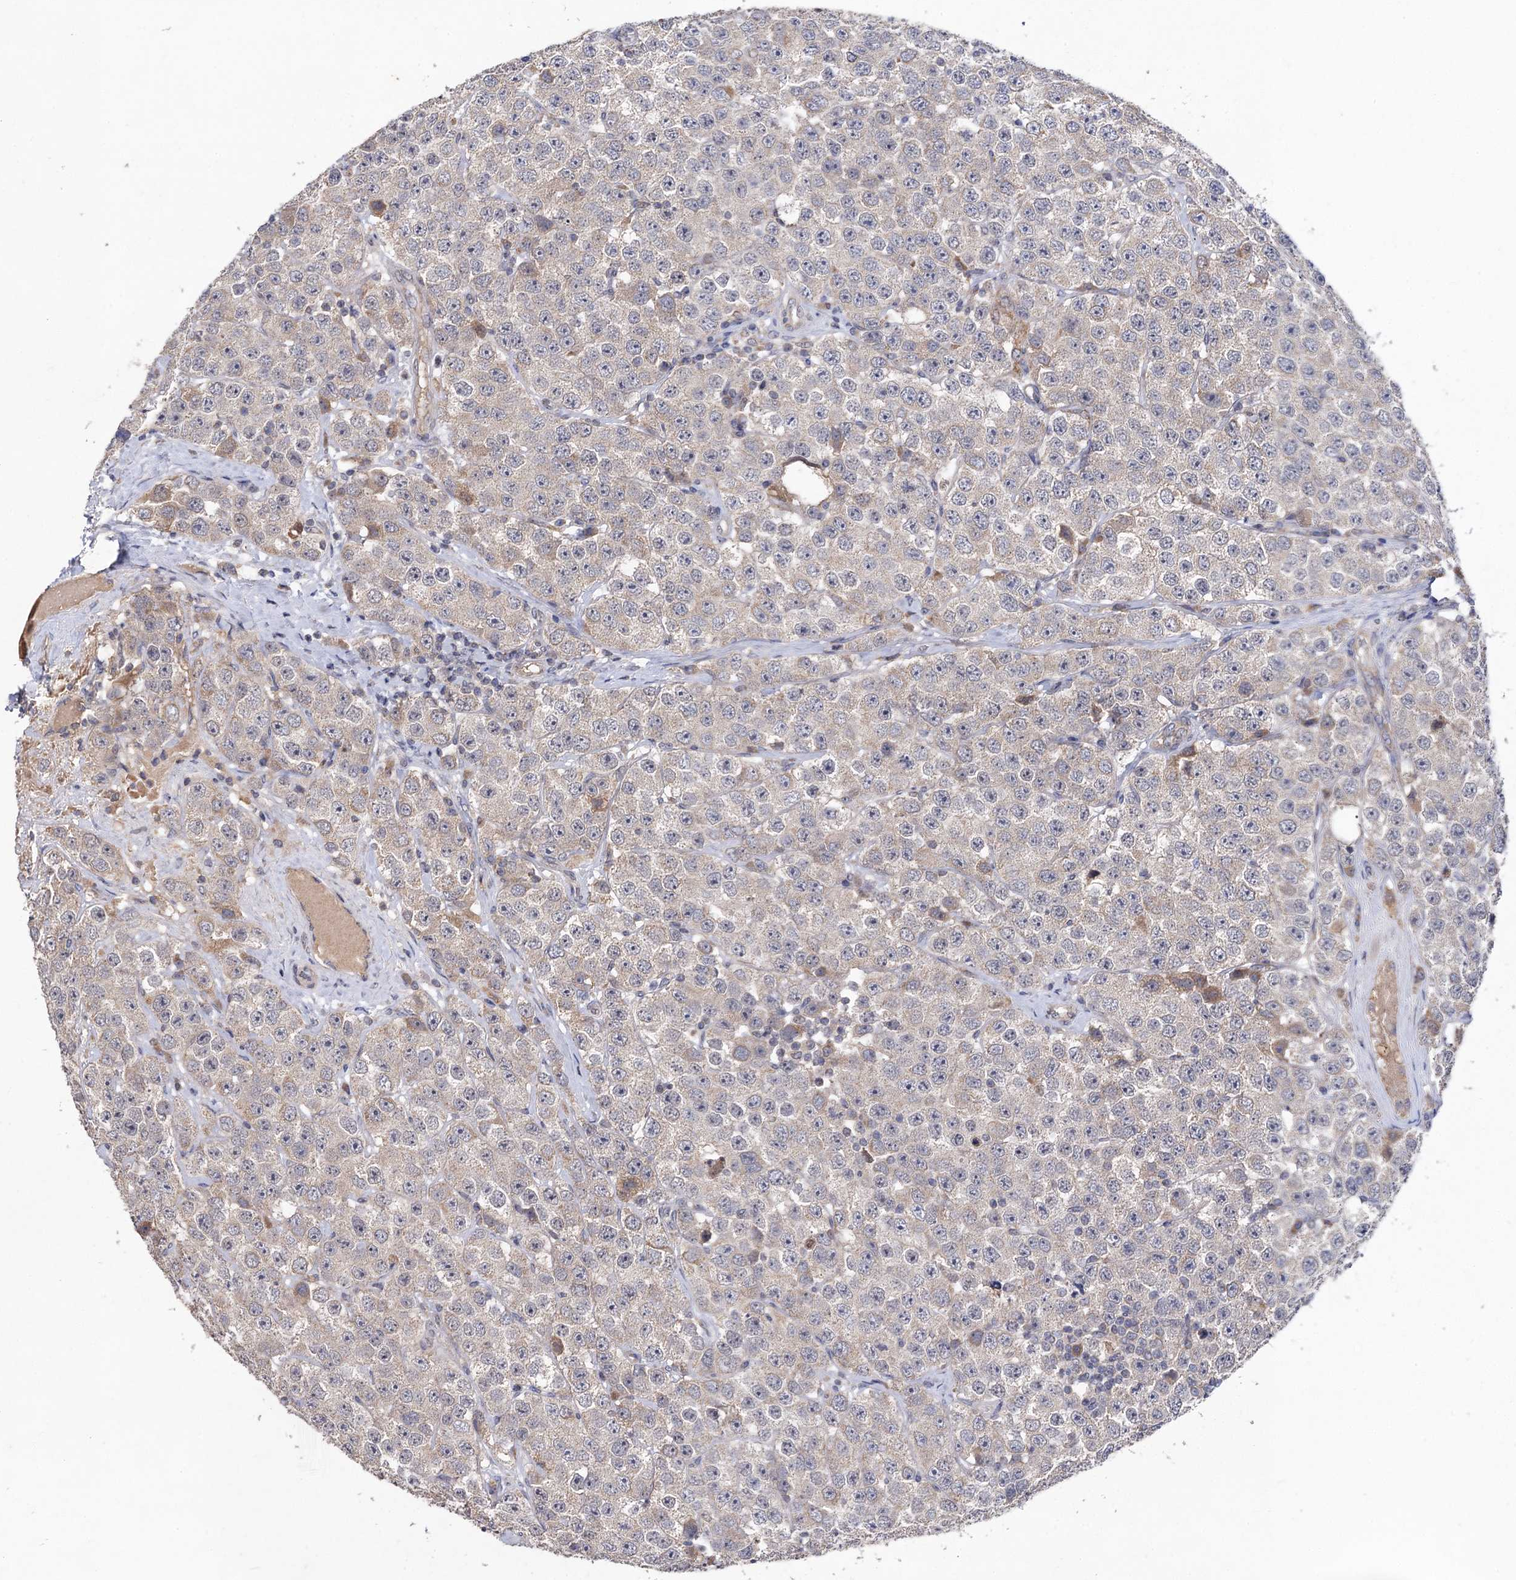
{"staining": {"intensity": "negative", "quantity": "none", "location": "none"}, "tissue": "testis cancer", "cell_type": "Tumor cells", "image_type": "cancer", "snomed": [{"axis": "morphology", "description": "Seminoma, NOS"}, {"axis": "topography", "description": "Testis"}], "caption": "Tumor cells show no significant positivity in testis cancer.", "gene": "VPS37D", "patient": {"sex": "male", "age": 28}}